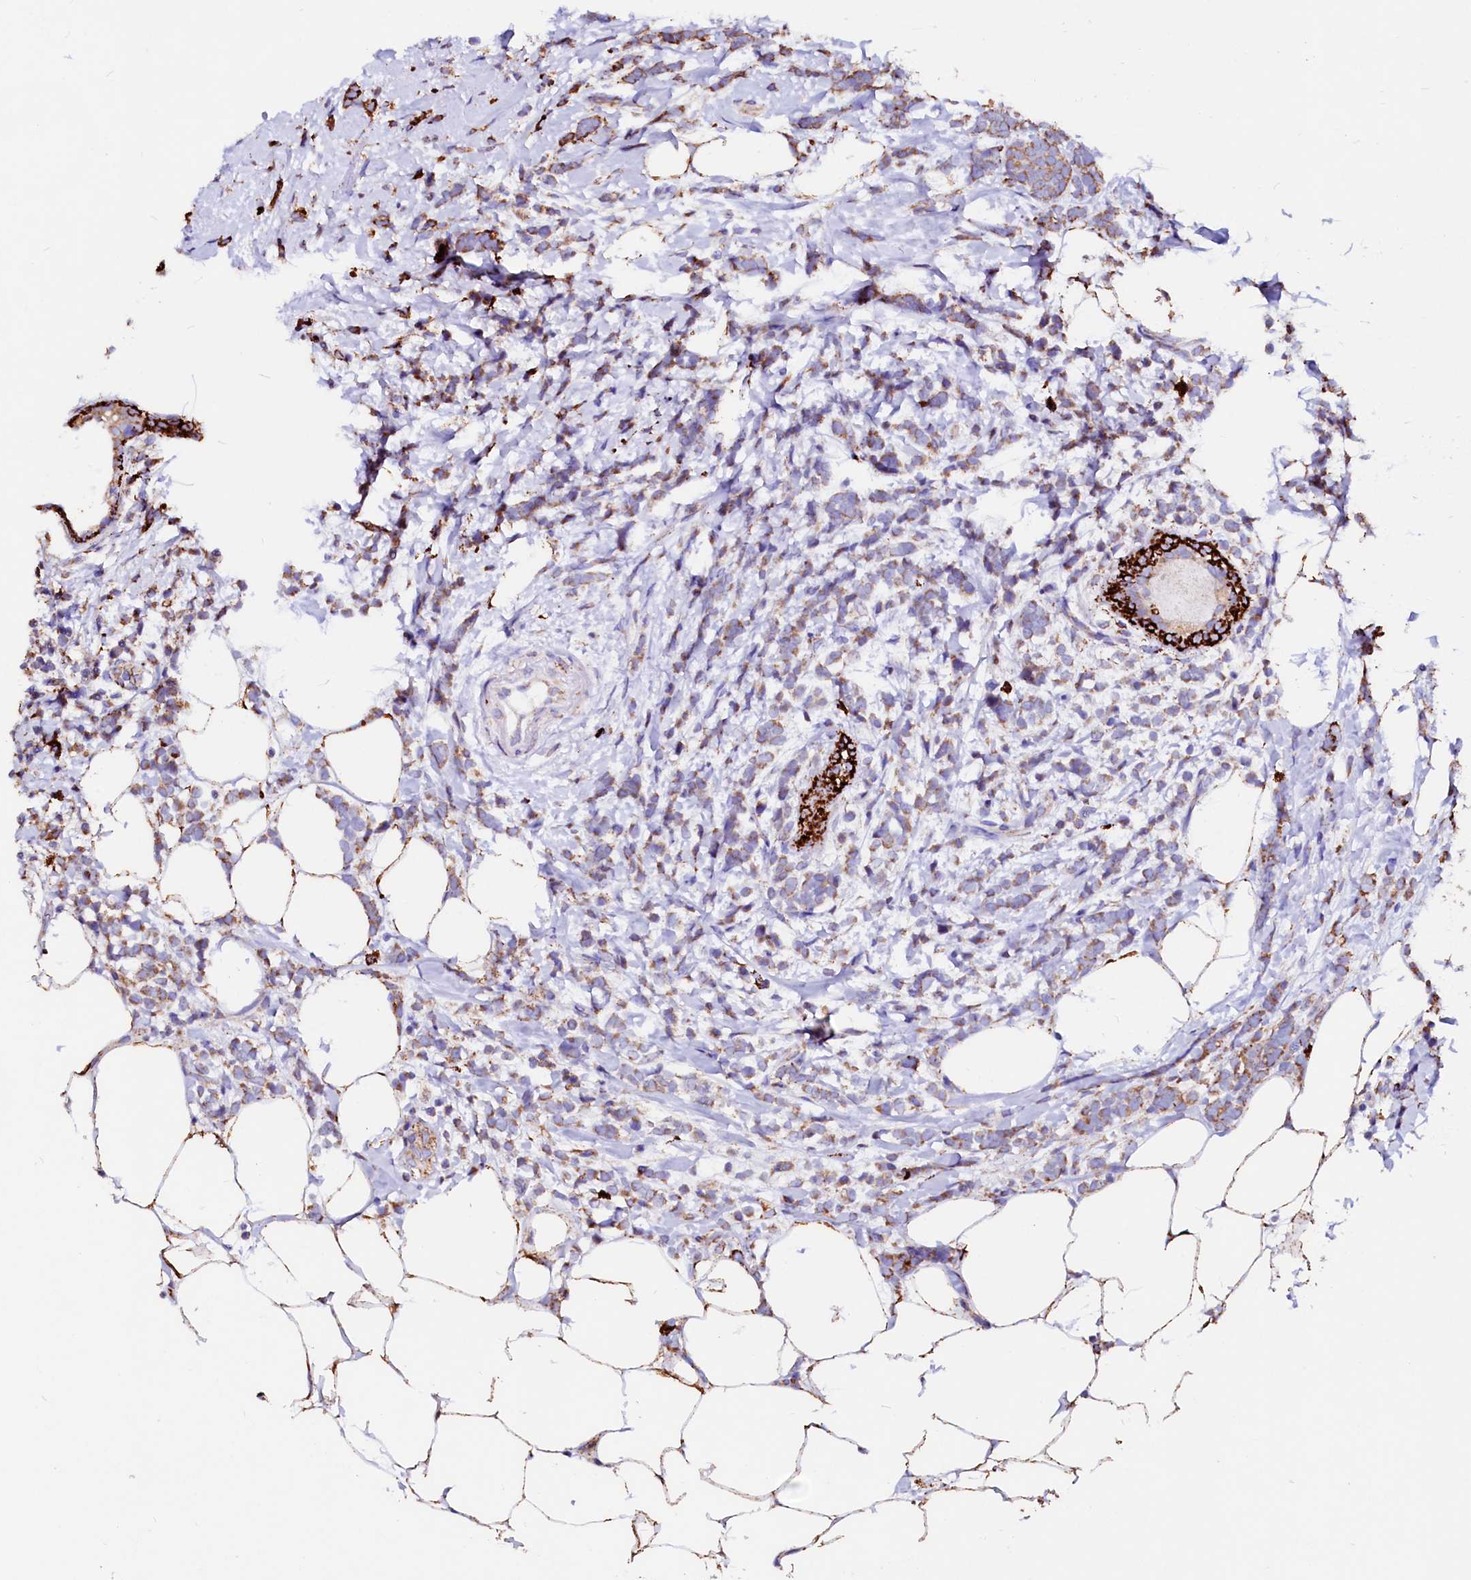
{"staining": {"intensity": "moderate", "quantity": ">75%", "location": "cytoplasmic/membranous"}, "tissue": "breast cancer", "cell_type": "Tumor cells", "image_type": "cancer", "snomed": [{"axis": "morphology", "description": "Lobular carcinoma"}, {"axis": "topography", "description": "Breast"}], "caption": "This image shows IHC staining of breast lobular carcinoma, with medium moderate cytoplasmic/membranous staining in approximately >75% of tumor cells.", "gene": "MAOB", "patient": {"sex": "female", "age": 58}}